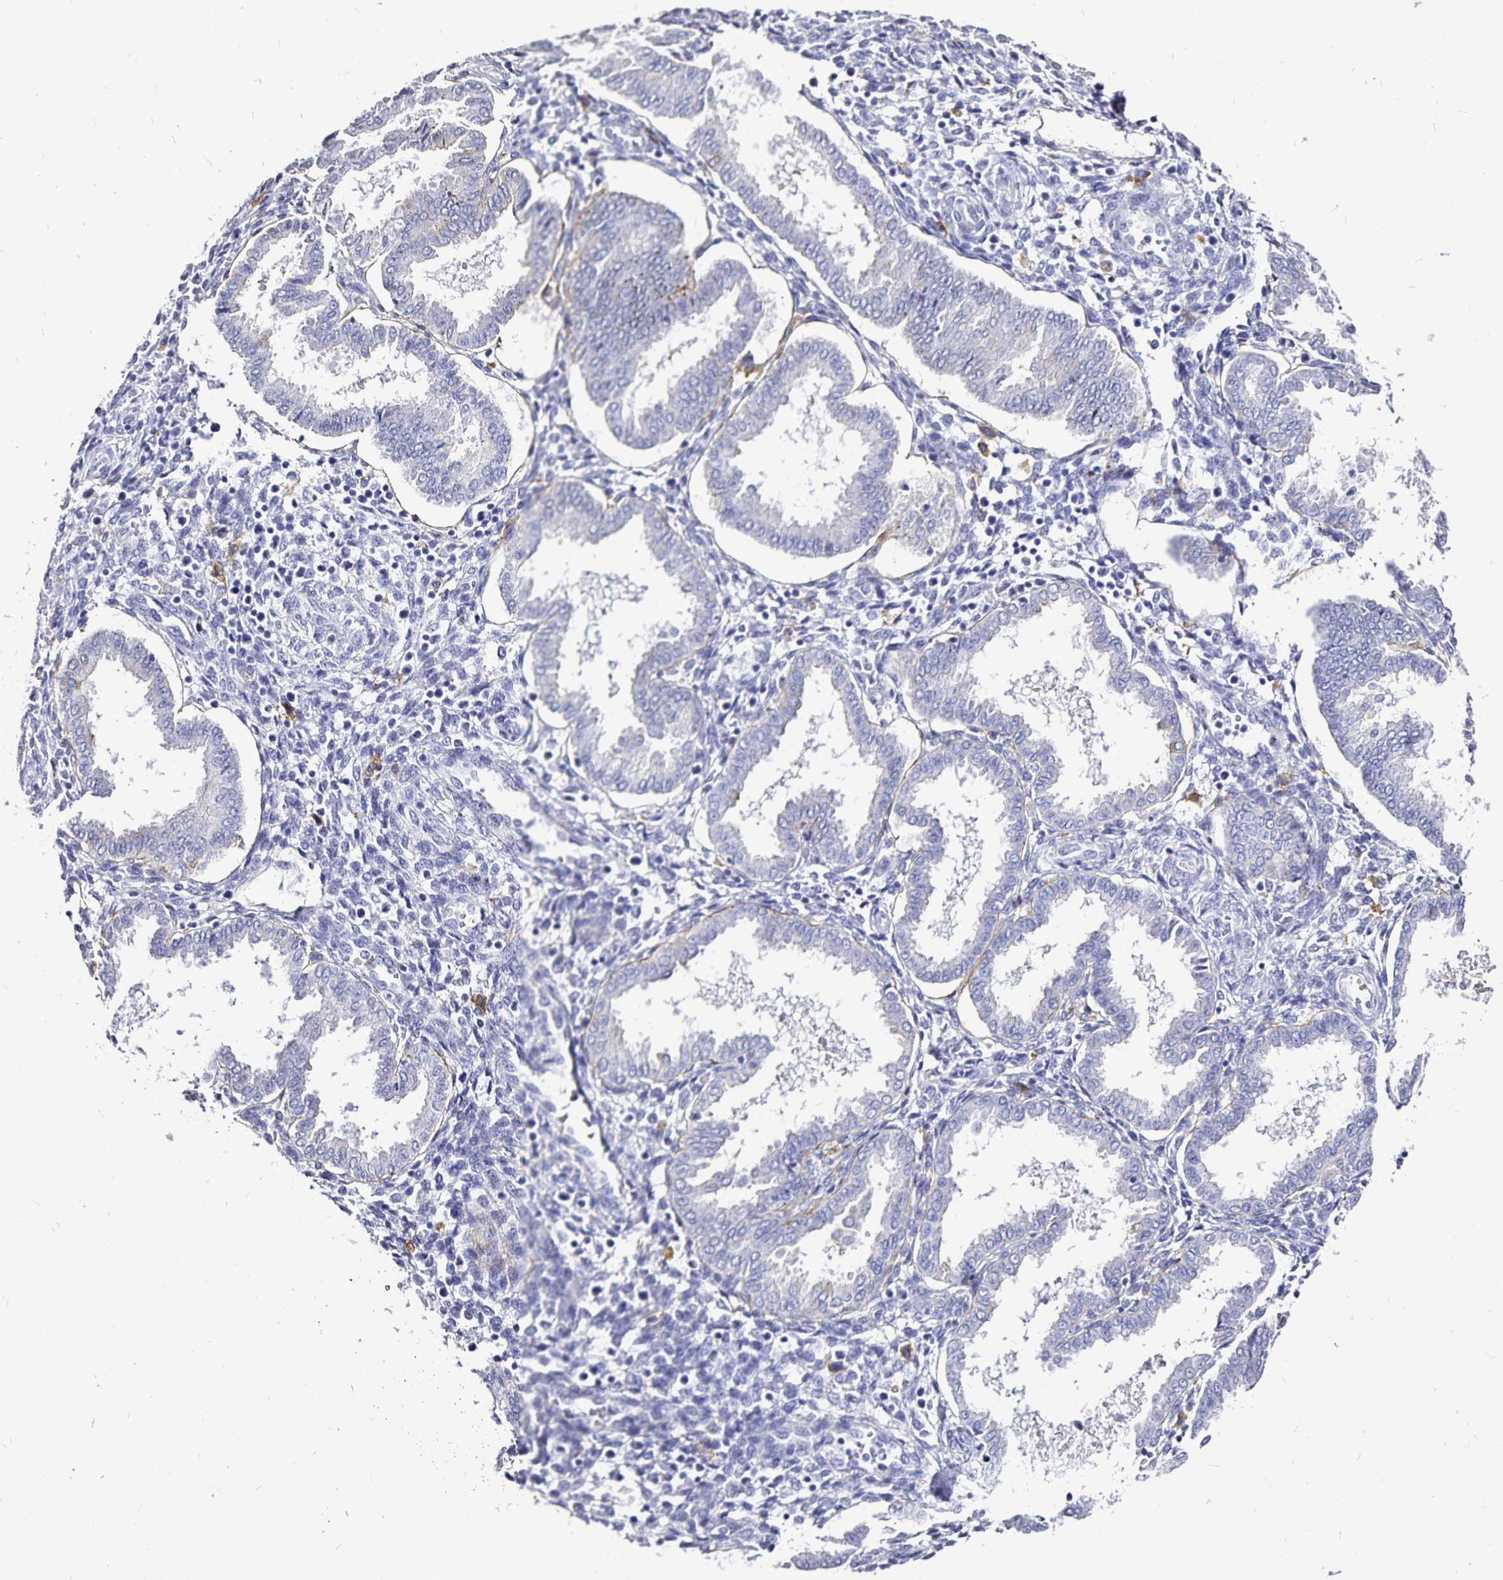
{"staining": {"intensity": "negative", "quantity": "none", "location": "none"}, "tissue": "endometrium", "cell_type": "Cells in endometrial stroma", "image_type": "normal", "snomed": [{"axis": "morphology", "description": "Normal tissue, NOS"}, {"axis": "topography", "description": "Endometrium"}], "caption": "This is a photomicrograph of IHC staining of unremarkable endometrium, which shows no staining in cells in endometrial stroma. The staining is performed using DAB brown chromogen with nuclei counter-stained in using hematoxylin.", "gene": "PLAC1", "patient": {"sex": "female", "age": 24}}